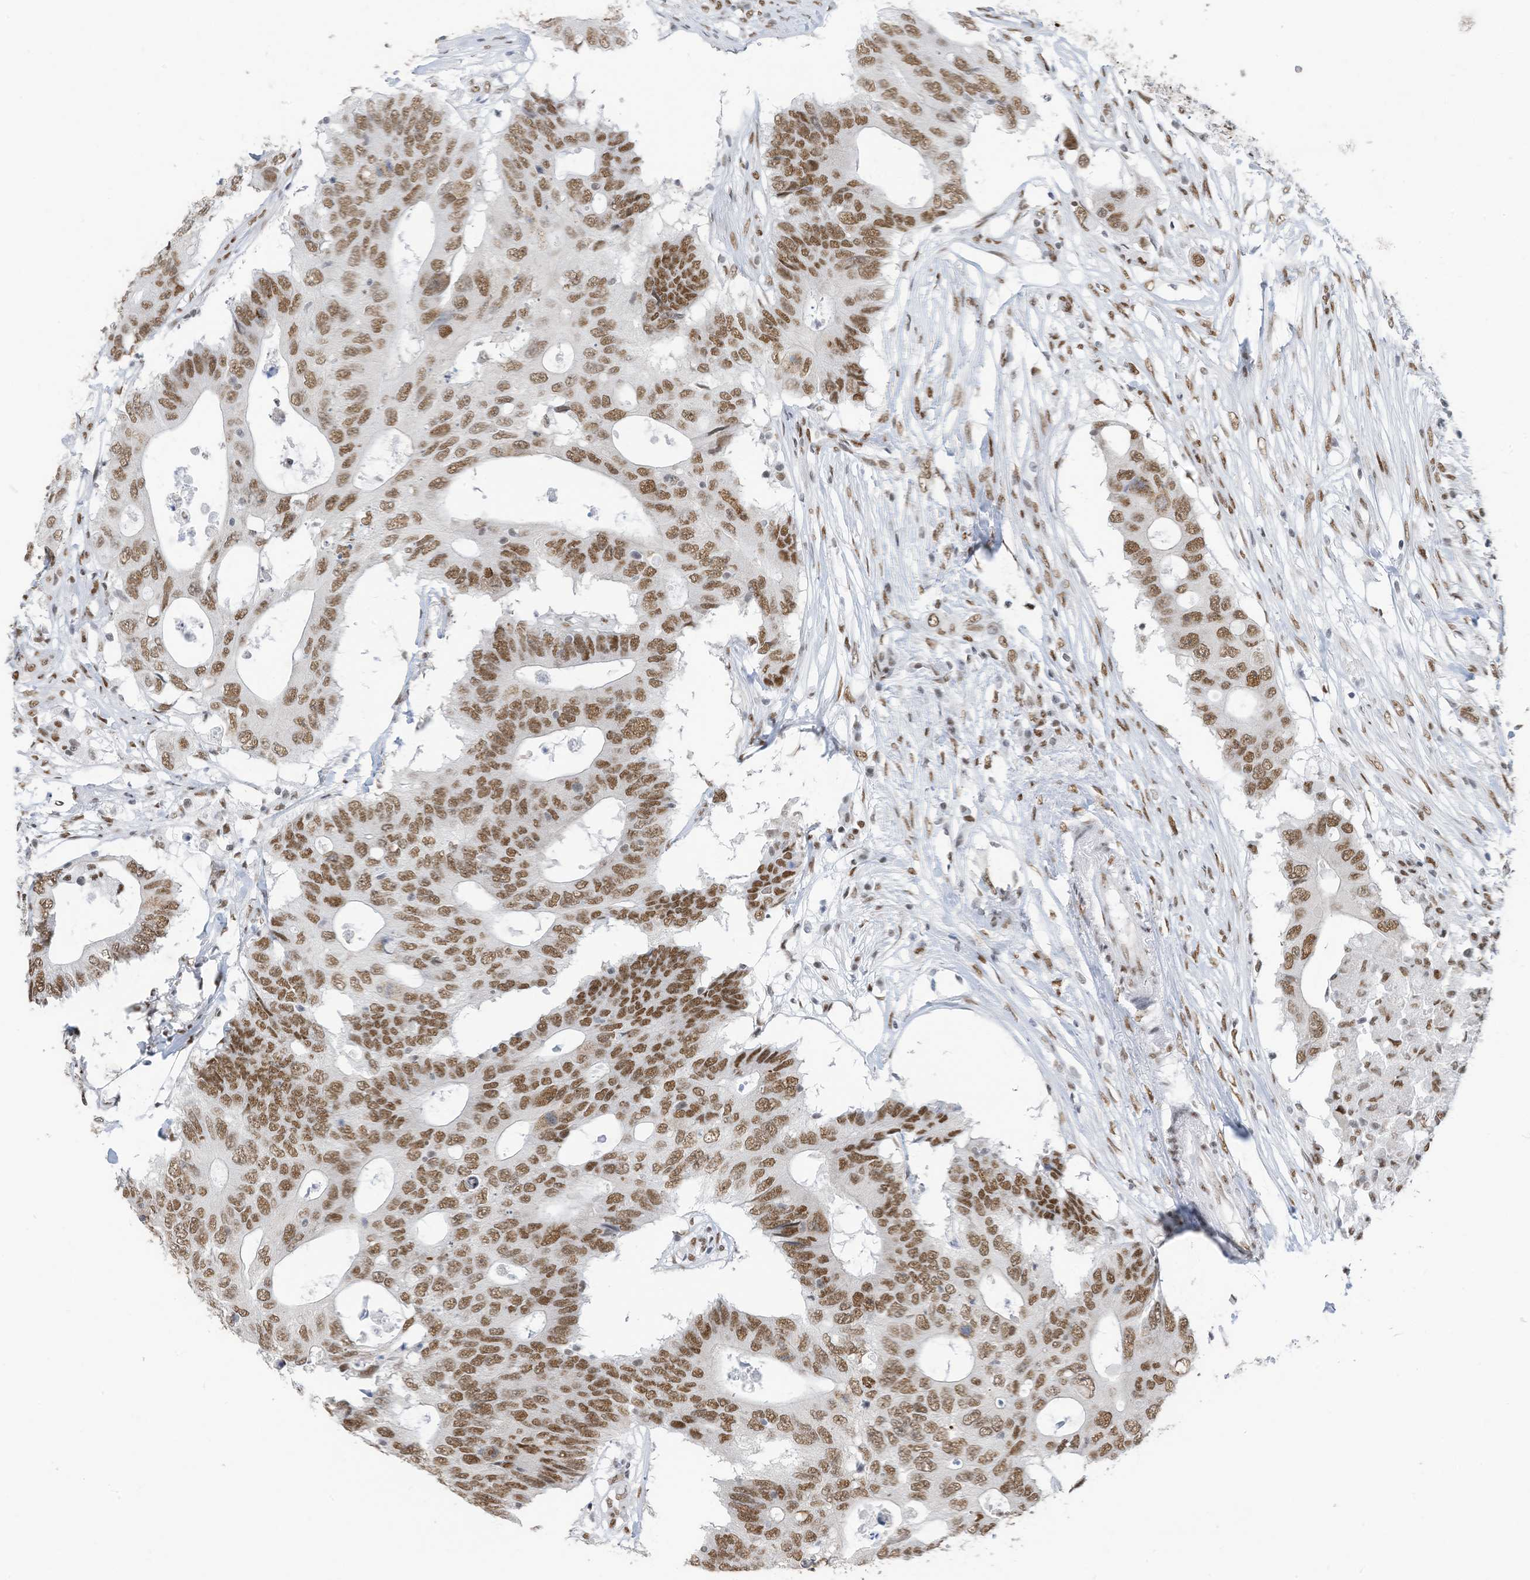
{"staining": {"intensity": "moderate", "quantity": ">75%", "location": "nuclear"}, "tissue": "colorectal cancer", "cell_type": "Tumor cells", "image_type": "cancer", "snomed": [{"axis": "morphology", "description": "Adenocarcinoma, NOS"}, {"axis": "topography", "description": "Colon"}], "caption": "Adenocarcinoma (colorectal) stained with a protein marker exhibits moderate staining in tumor cells.", "gene": "KHSRP", "patient": {"sex": "male", "age": 71}}